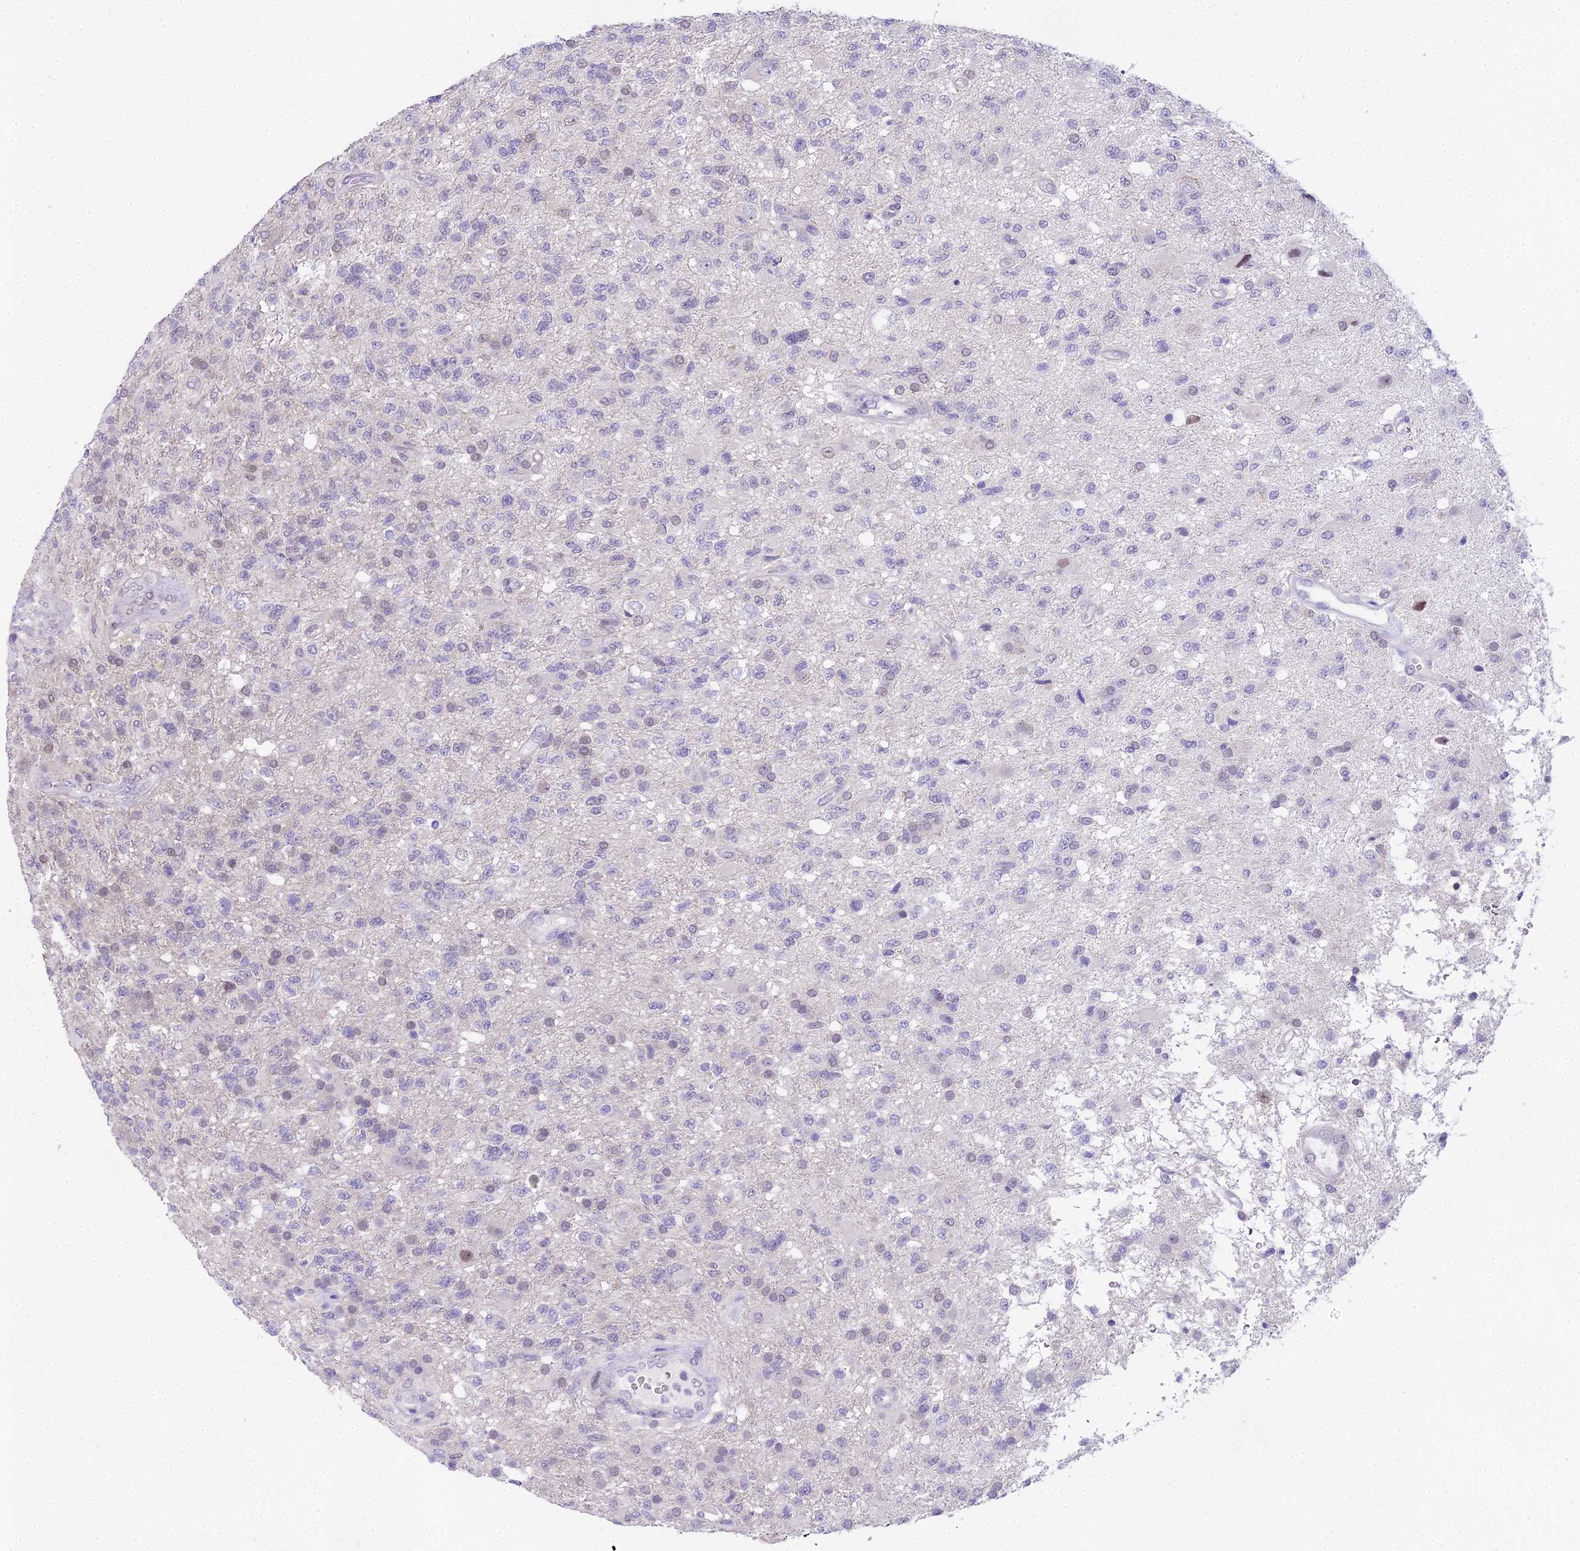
{"staining": {"intensity": "negative", "quantity": "none", "location": "none"}, "tissue": "glioma", "cell_type": "Tumor cells", "image_type": "cancer", "snomed": [{"axis": "morphology", "description": "Glioma, malignant, High grade"}, {"axis": "topography", "description": "Brain"}], "caption": "Immunohistochemical staining of human glioma displays no significant positivity in tumor cells.", "gene": "MAT2A", "patient": {"sex": "male", "age": 56}}